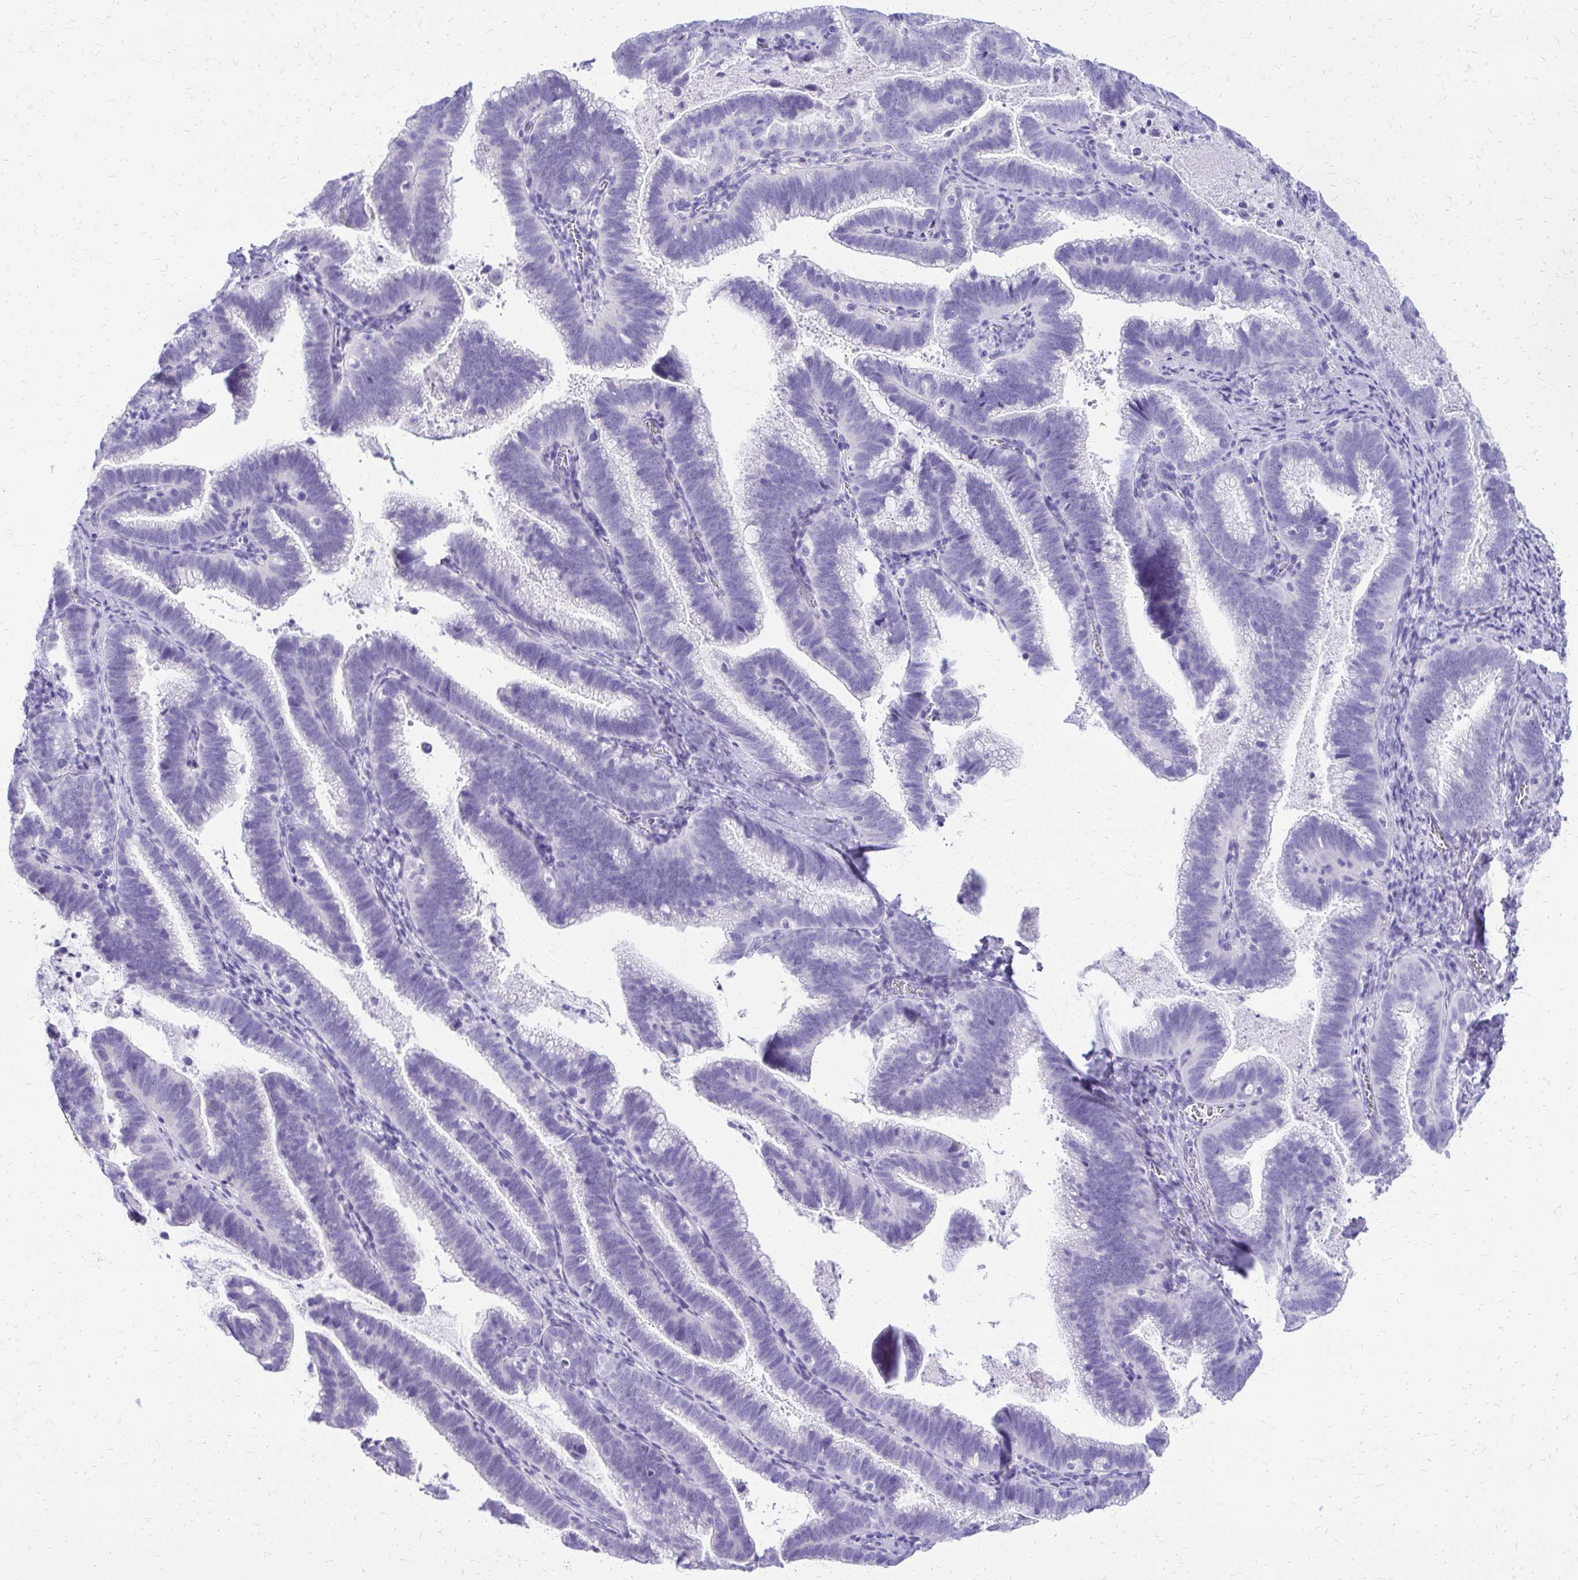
{"staining": {"intensity": "negative", "quantity": "none", "location": "none"}, "tissue": "cervical cancer", "cell_type": "Tumor cells", "image_type": "cancer", "snomed": [{"axis": "morphology", "description": "Adenocarcinoma, NOS"}, {"axis": "topography", "description": "Cervix"}], "caption": "This is an IHC histopathology image of human cervical adenocarcinoma. There is no expression in tumor cells.", "gene": "SLC32A1", "patient": {"sex": "female", "age": 61}}